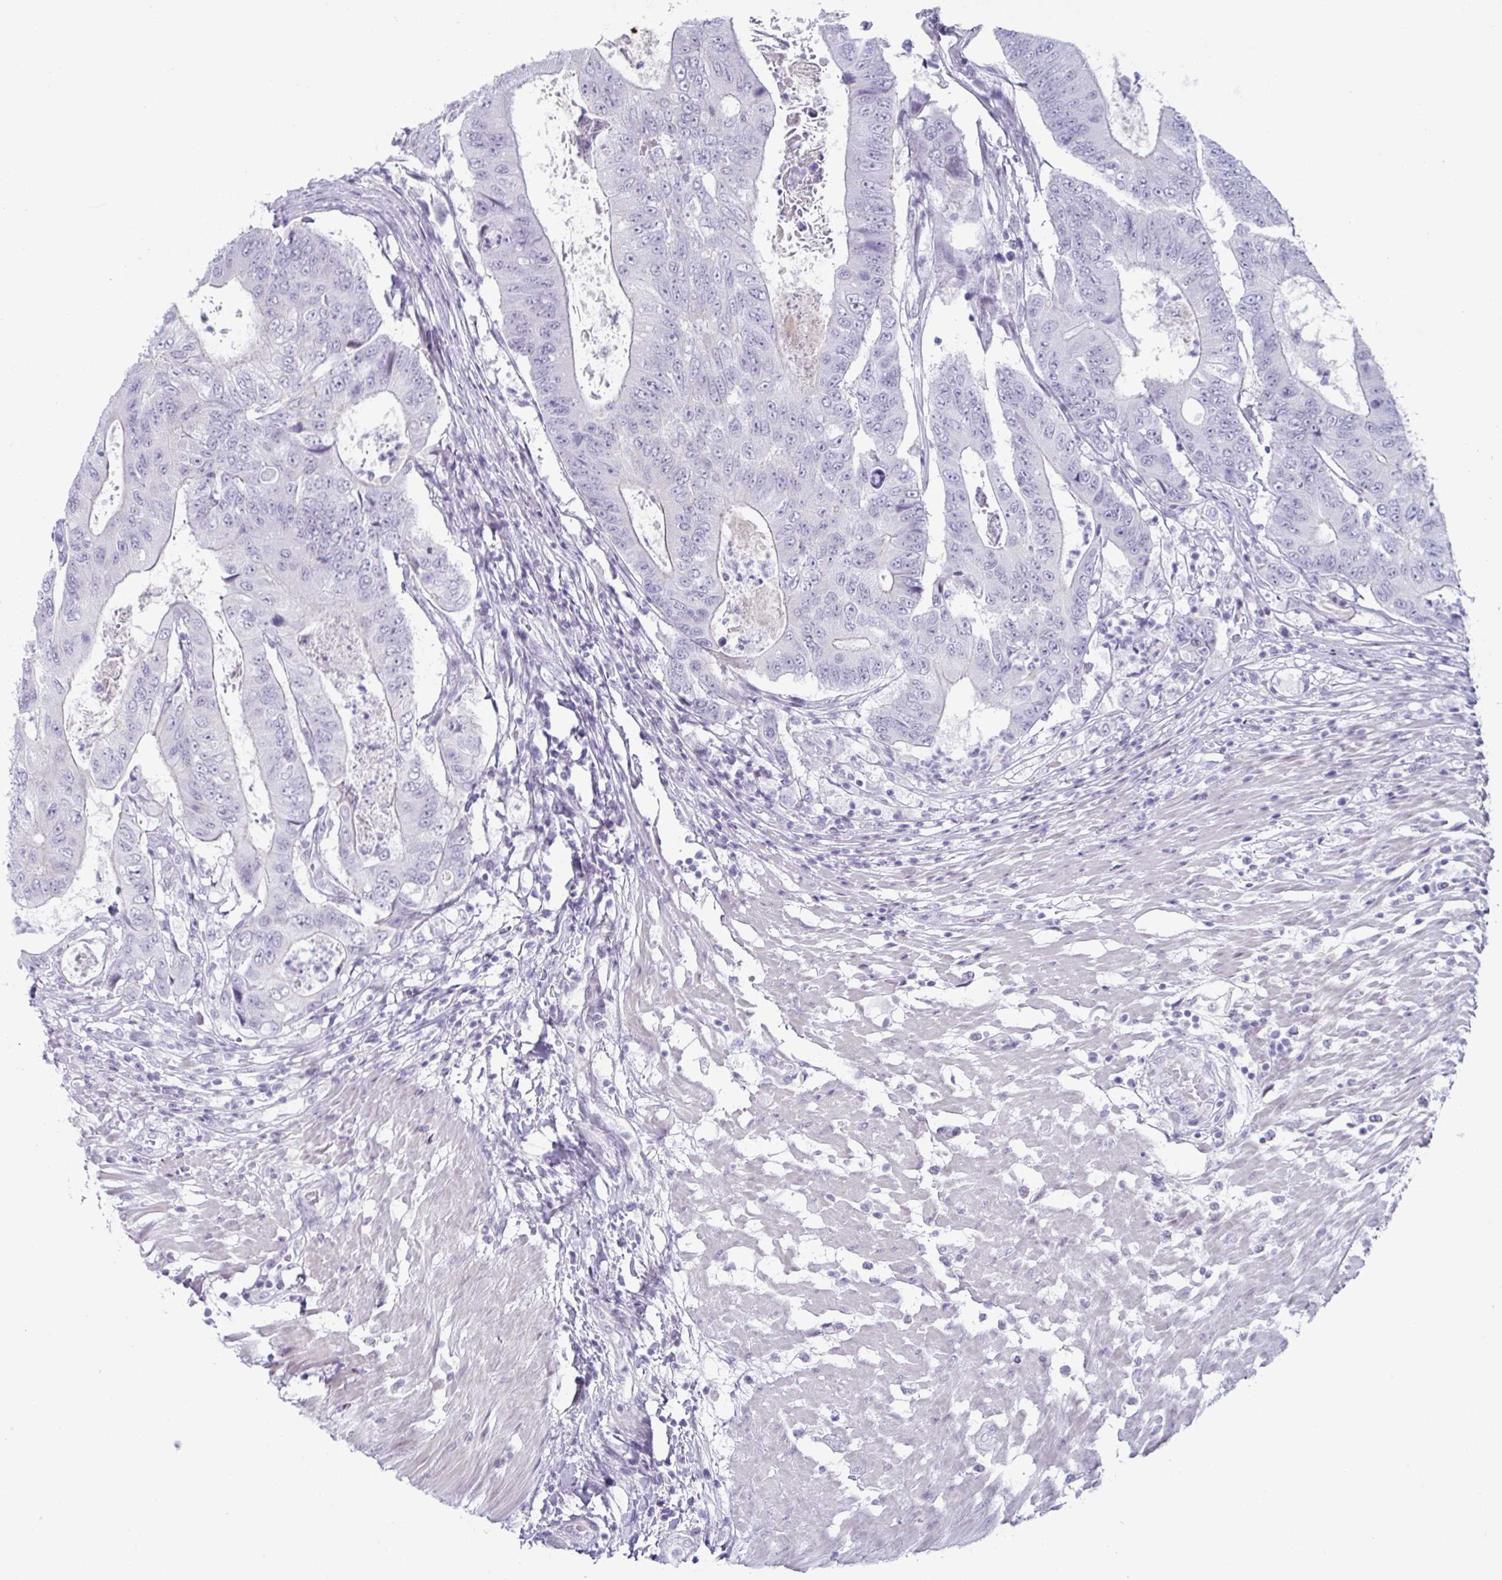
{"staining": {"intensity": "negative", "quantity": "none", "location": "none"}, "tissue": "colorectal cancer", "cell_type": "Tumor cells", "image_type": "cancer", "snomed": [{"axis": "morphology", "description": "Adenocarcinoma, NOS"}, {"axis": "topography", "description": "Colon"}], "caption": "Histopathology image shows no protein staining in tumor cells of colorectal adenocarcinoma tissue.", "gene": "VSIG10L", "patient": {"sex": "female", "age": 48}}